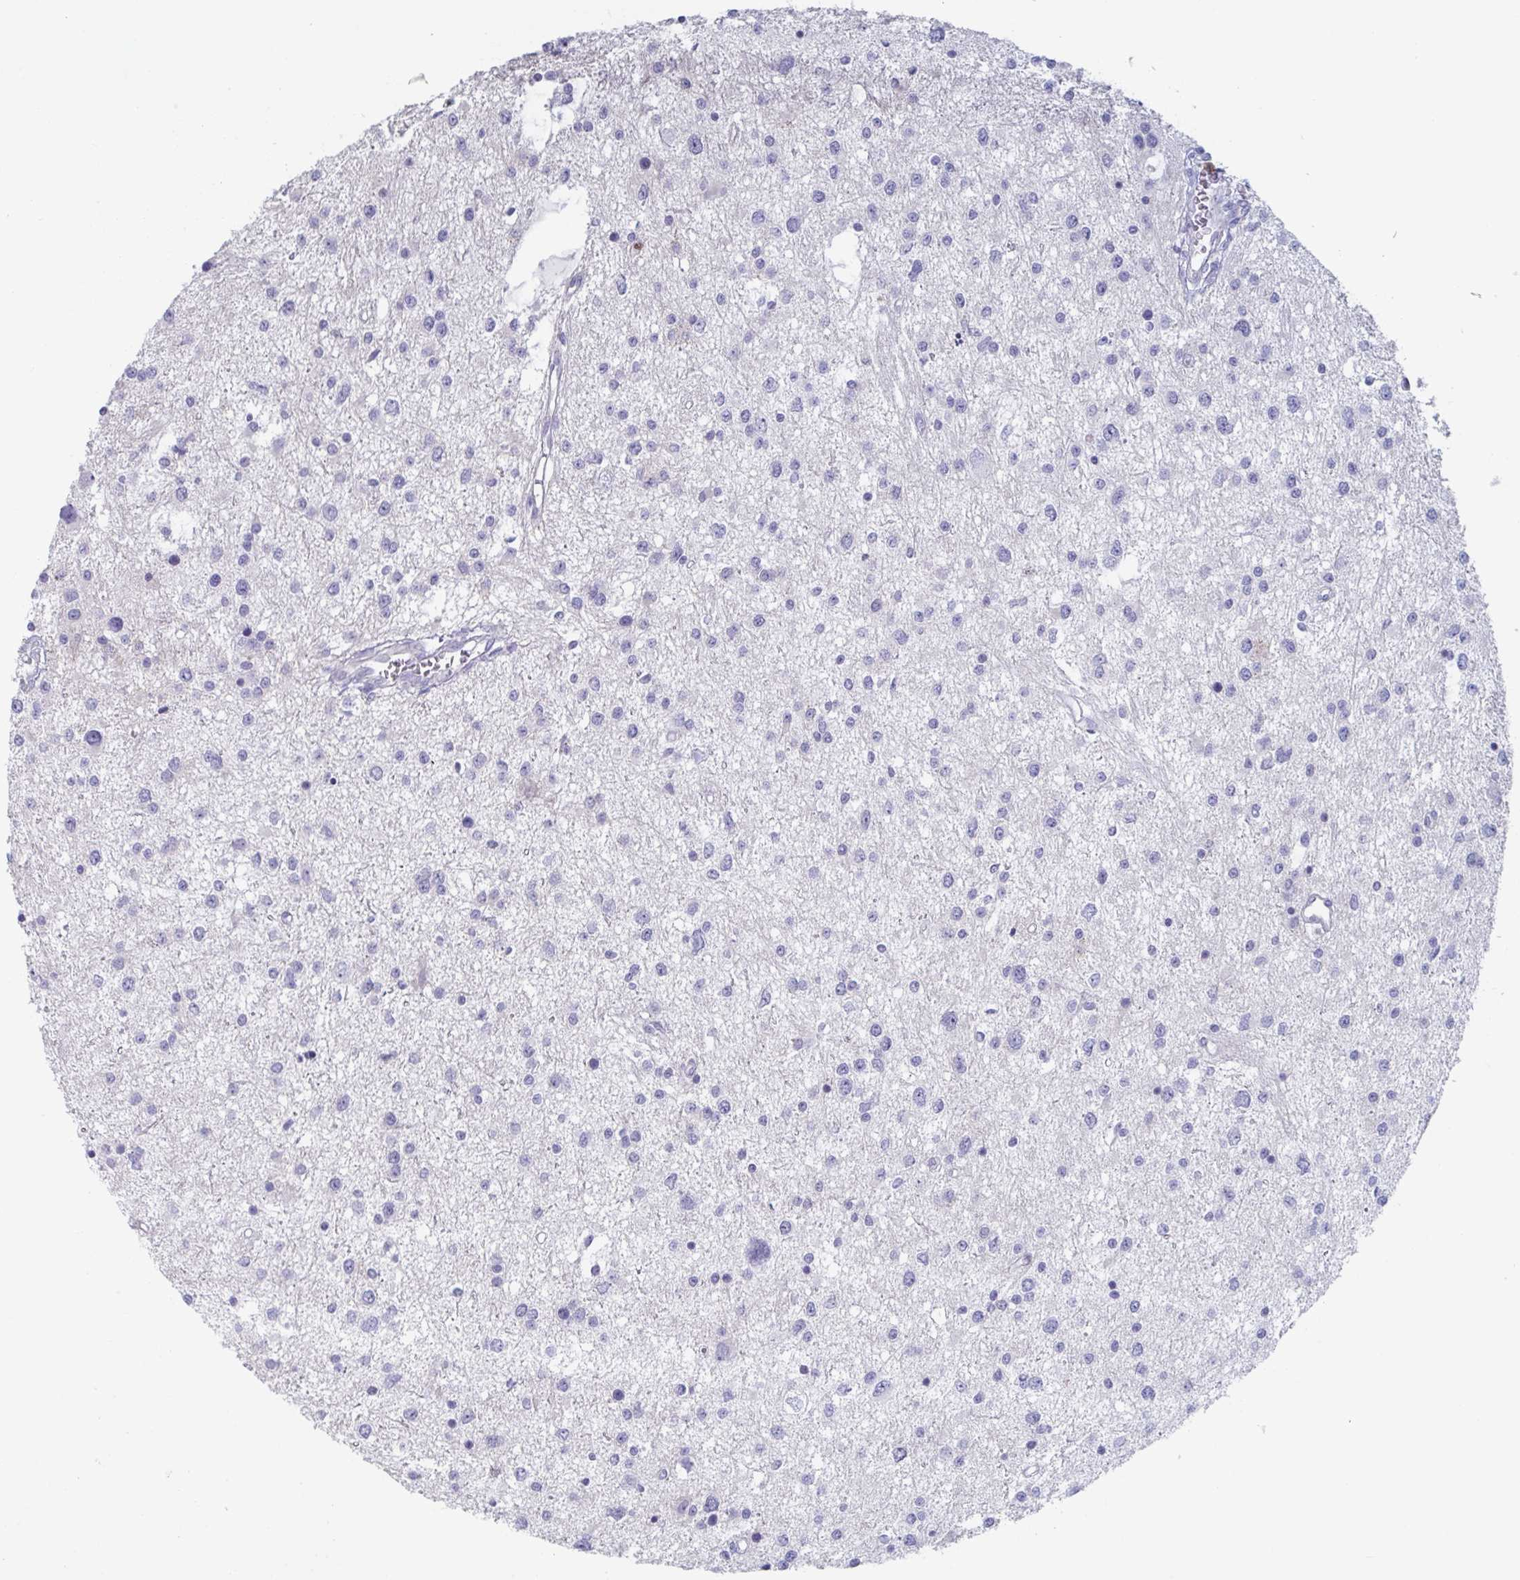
{"staining": {"intensity": "negative", "quantity": "none", "location": "none"}, "tissue": "glioma", "cell_type": "Tumor cells", "image_type": "cancer", "snomed": [{"axis": "morphology", "description": "Glioma, malignant, High grade"}, {"axis": "topography", "description": "Brain"}], "caption": "Tumor cells are negative for brown protein staining in high-grade glioma (malignant).", "gene": "CYP4F11", "patient": {"sex": "male", "age": 54}}